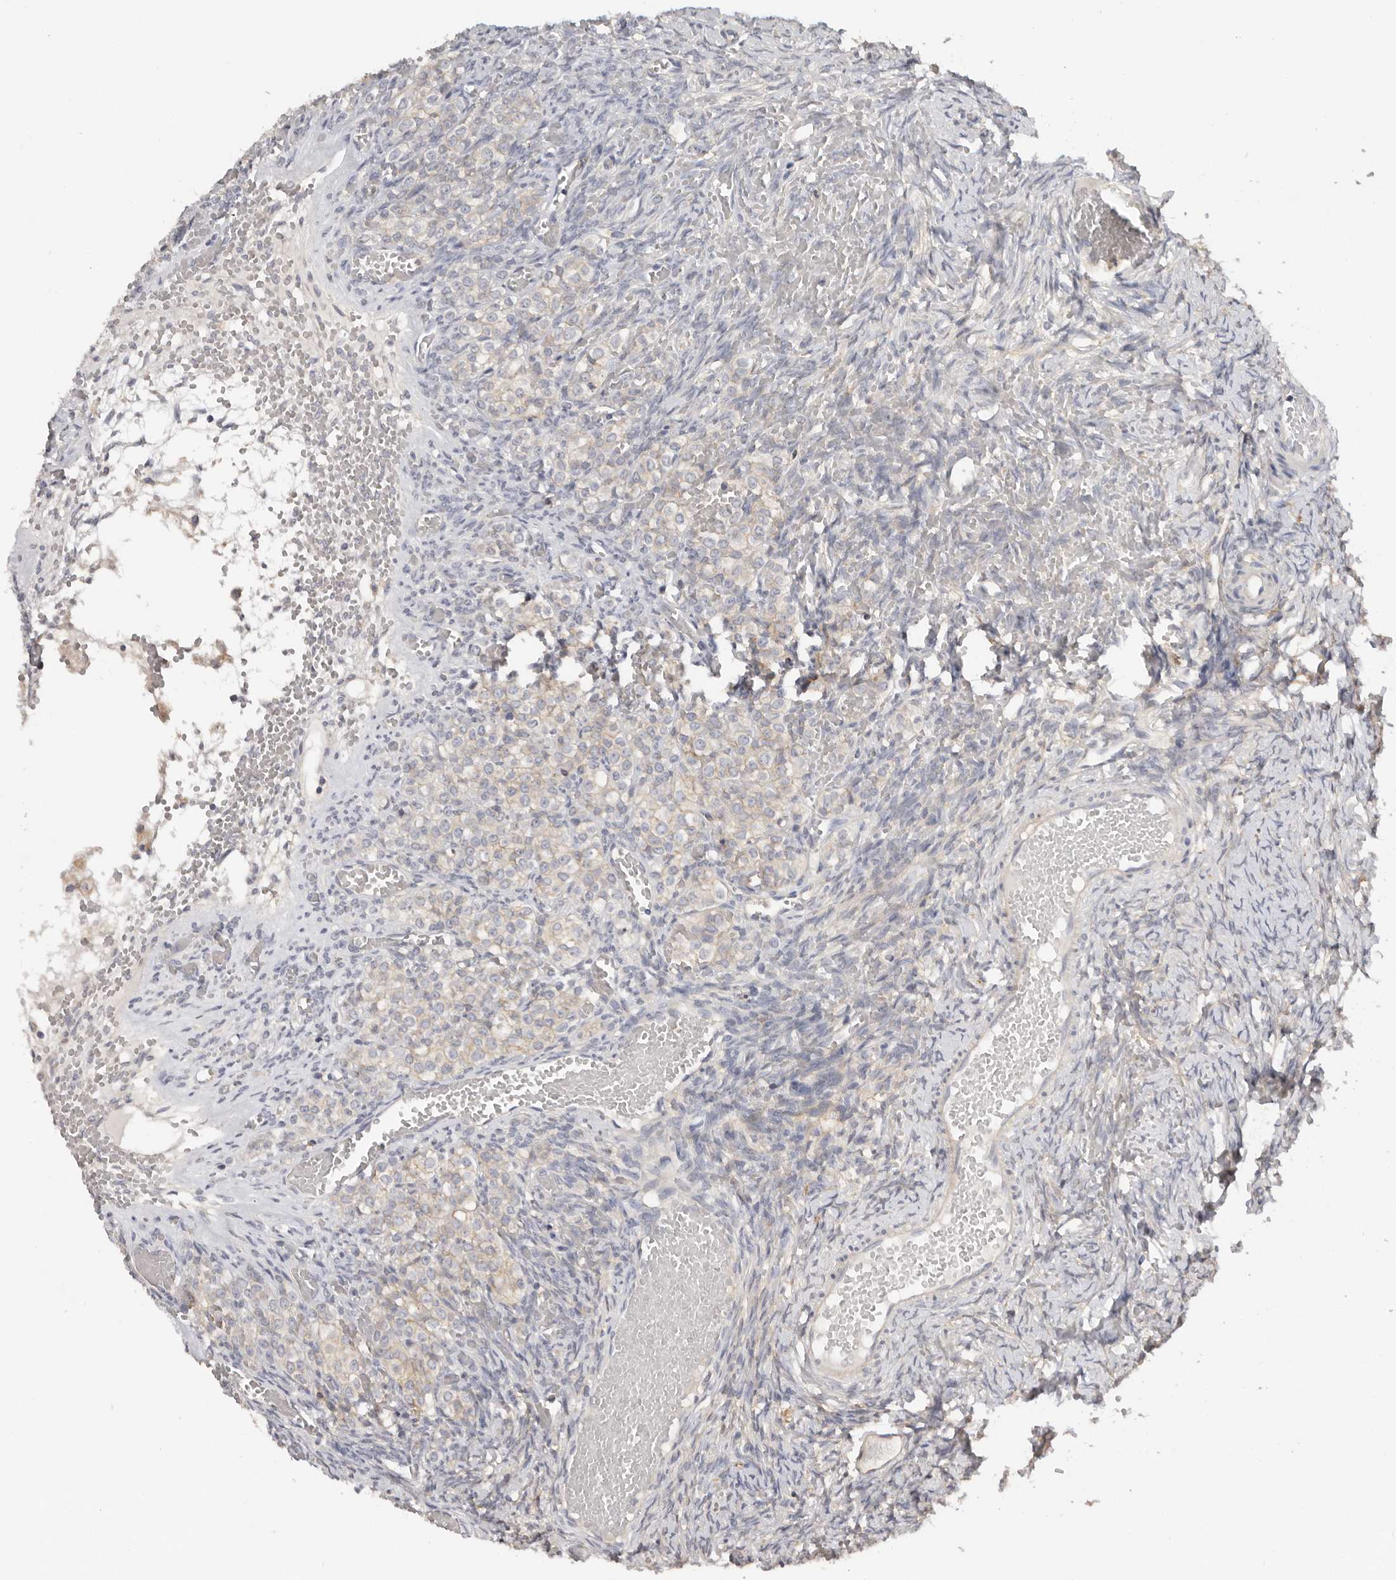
{"staining": {"intensity": "negative", "quantity": "none", "location": "none"}, "tissue": "ovary", "cell_type": "Follicle cells", "image_type": "normal", "snomed": [{"axis": "morphology", "description": "Adenocarcinoma, NOS"}, {"axis": "topography", "description": "Endometrium"}], "caption": "The image reveals no staining of follicle cells in unremarkable ovary. (DAB (3,3'-diaminobenzidine) IHC visualized using brightfield microscopy, high magnification).", "gene": "WDTC1", "patient": {"sex": "female", "age": 32}}